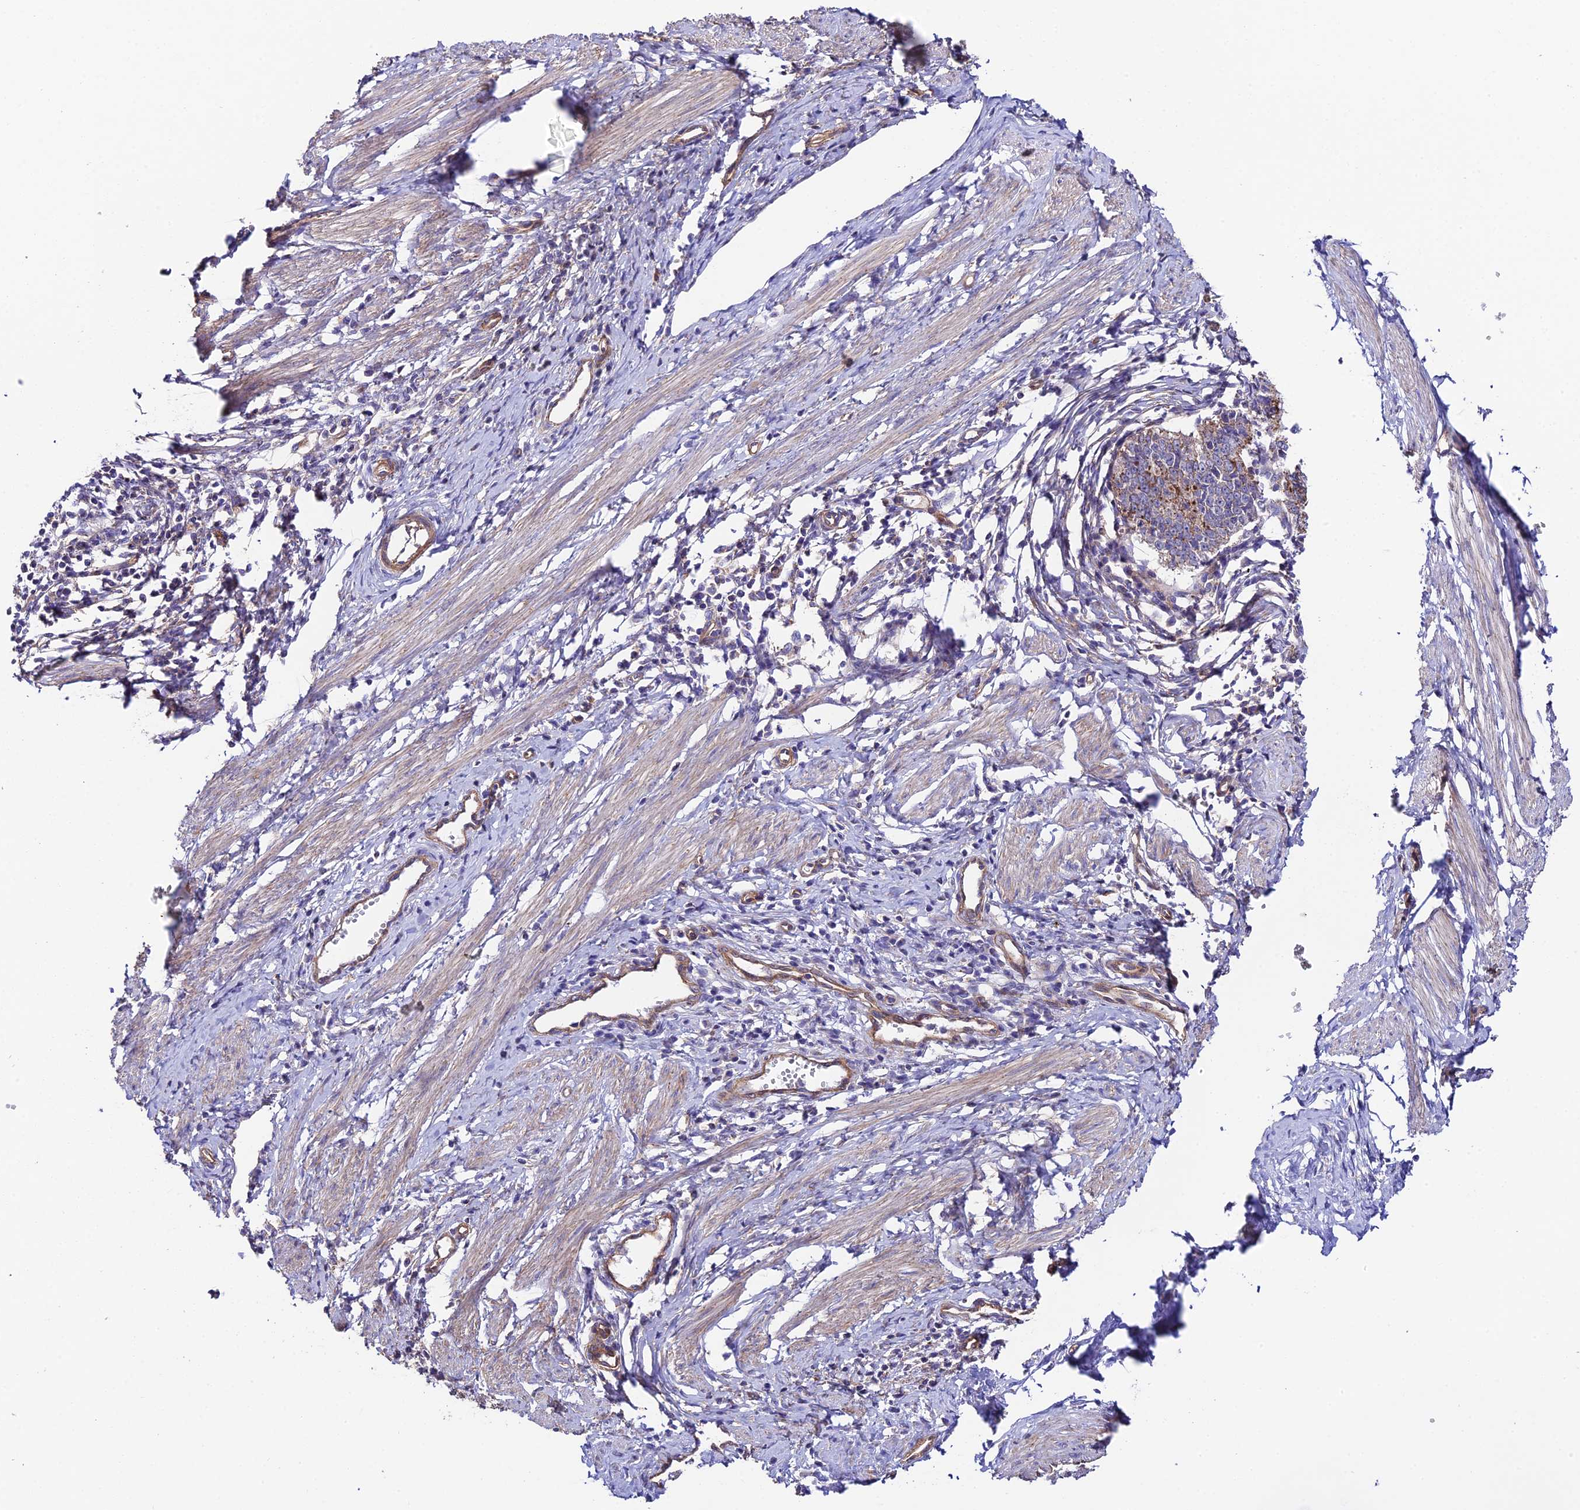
{"staining": {"intensity": "moderate", "quantity": ">75%", "location": "cytoplasmic/membranous"}, "tissue": "cervical cancer", "cell_type": "Tumor cells", "image_type": "cancer", "snomed": [{"axis": "morphology", "description": "Adenocarcinoma, NOS"}, {"axis": "topography", "description": "Cervix"}], "caption": "A photomicrograph of human cervical cancer (adenocarcinoma) stained for a protein displays moderate cytoplasmic/membranous brown staining in tumor cells.", "gene": "QRFP", "patient": {"sex": "female", "age": 36}}